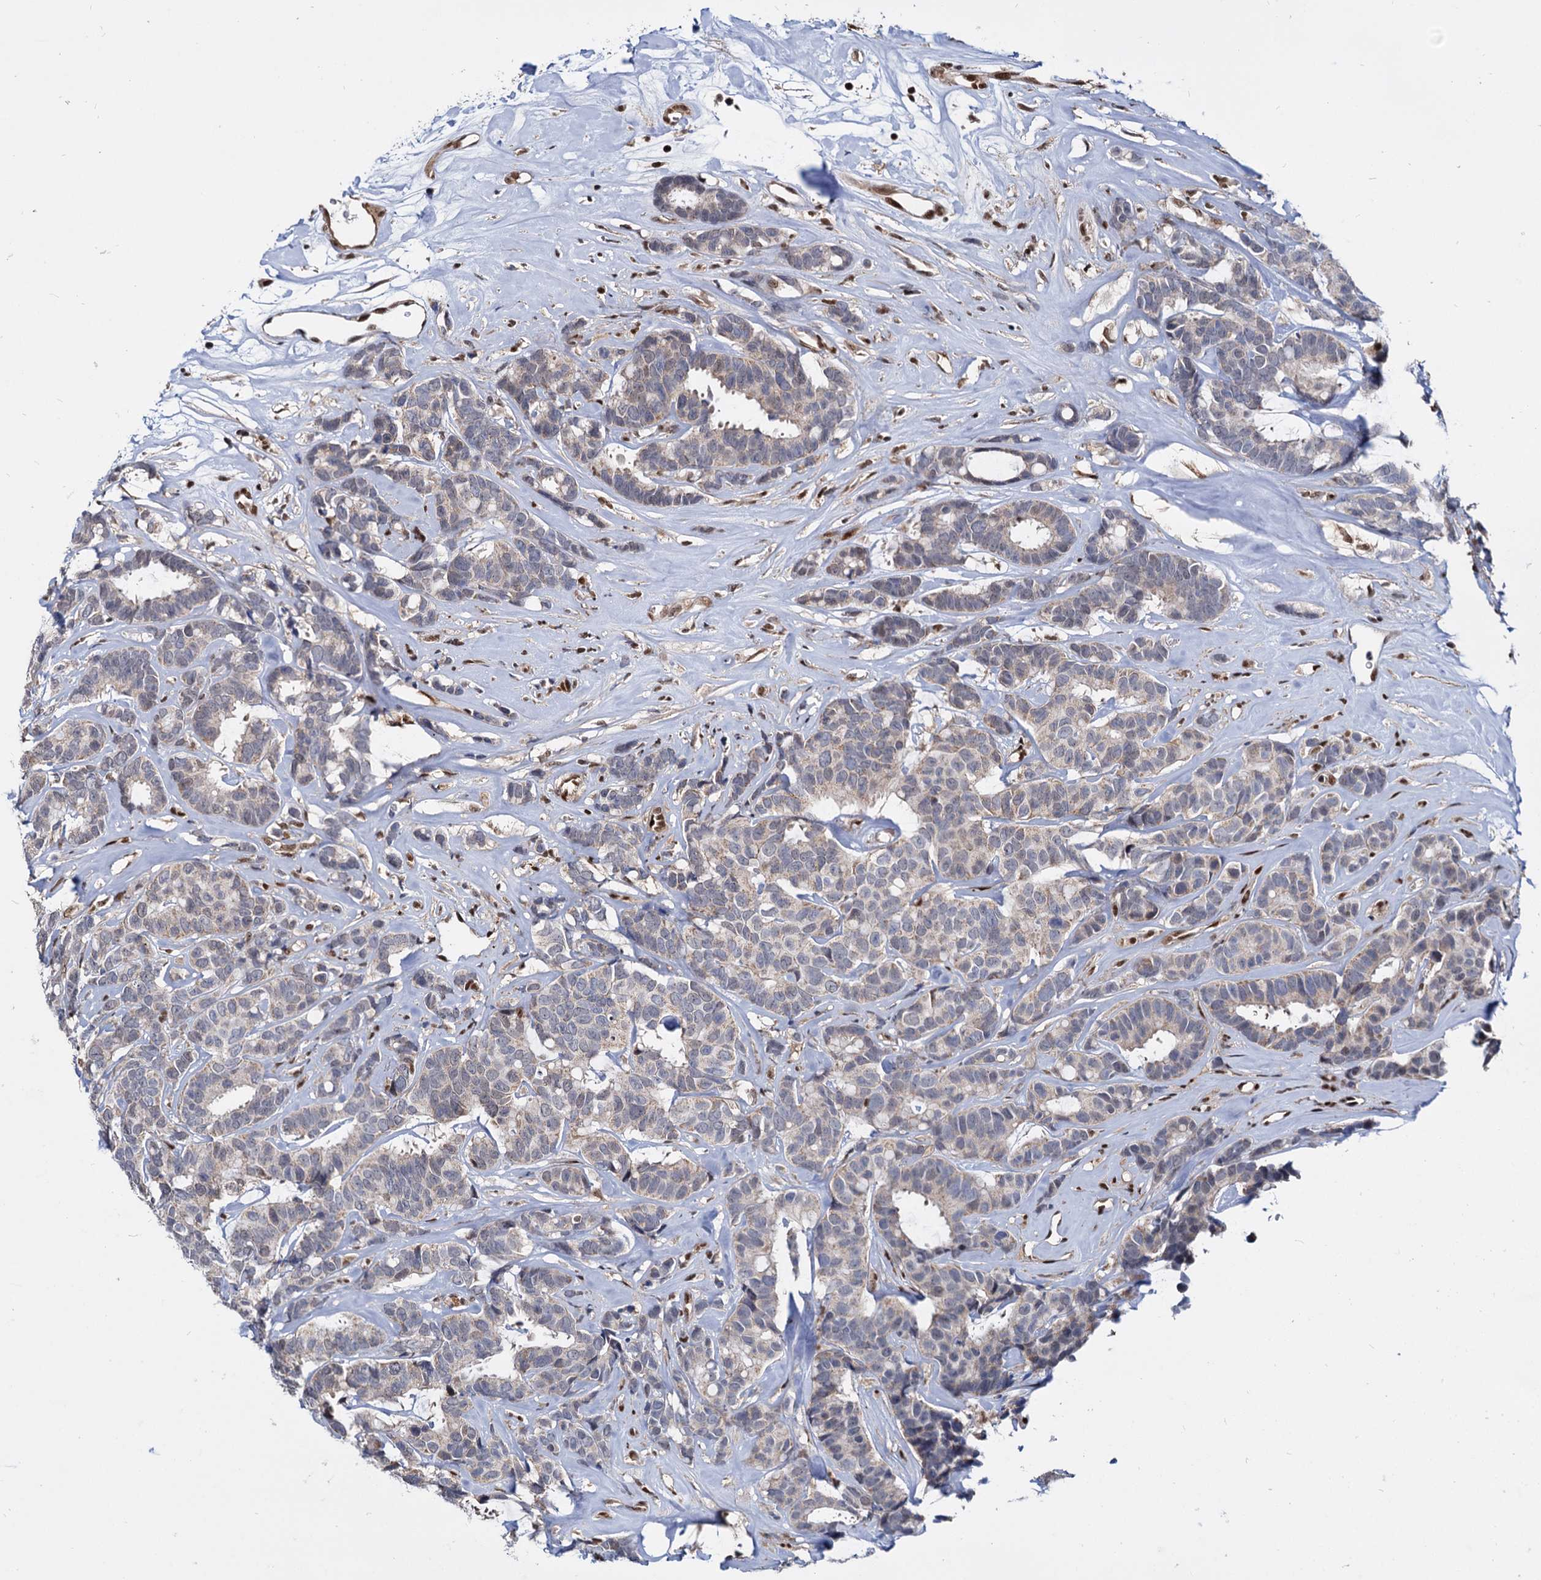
{"staining": {"intensity": "weak", "quantity": "<25%", "location": "nuclear"}, "tissue": "breast cancer", "cell_type": "Tumor cells", "image_type": "cancer", "snomed": [{"axis": "morphology", "description": "Duct carcinoma"}, {"axis": "topography", "description": "Breast"}], "caption": "An IHC image of breast cancer (intraductal carcinoma) is shown. There is no staining in tumor cells of breast cancer (intraductal carcinoma).", "gene": "UBLCP1", "patient": {"sex": "female", "age": 87}}